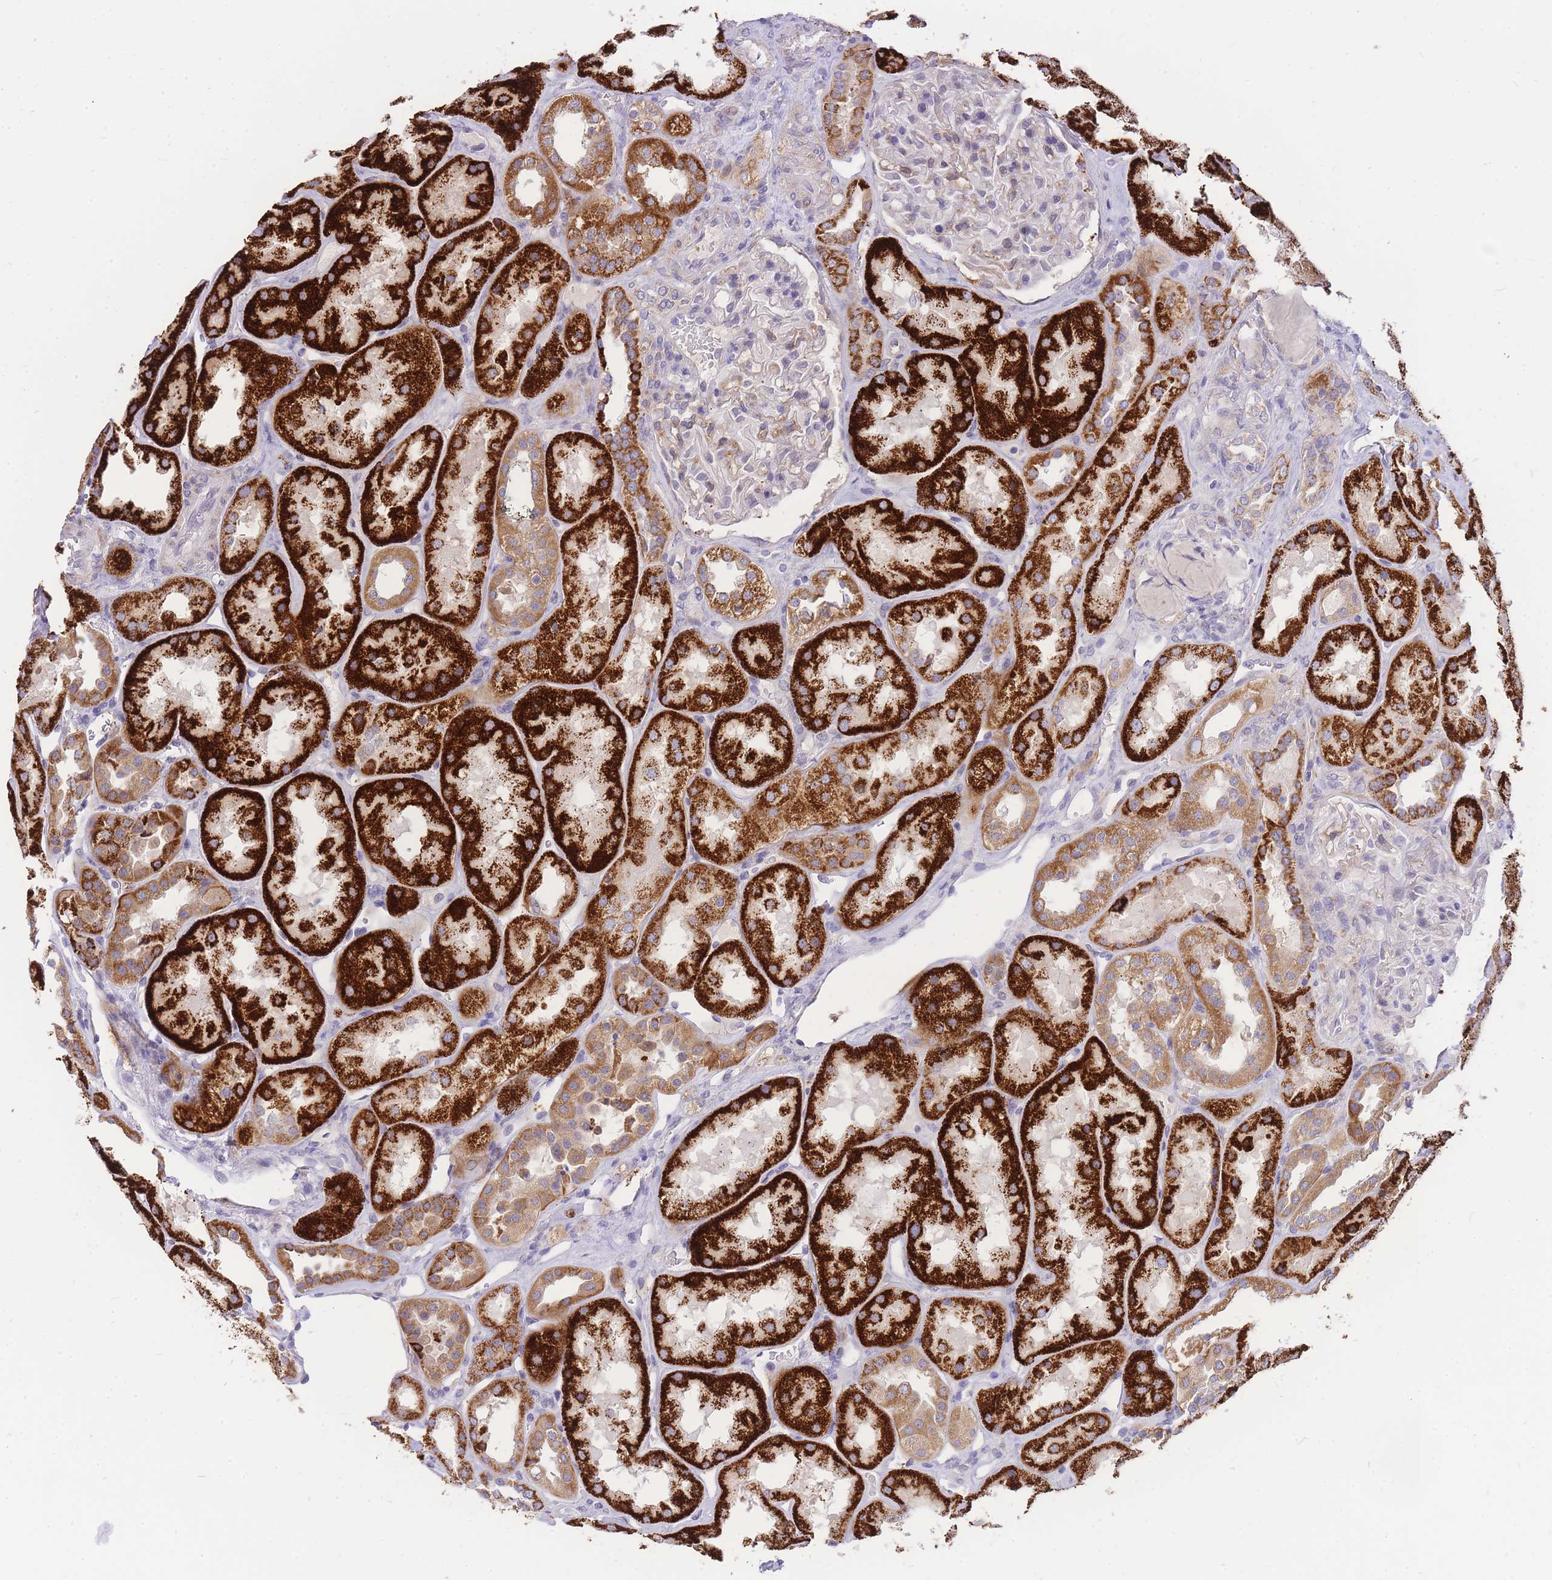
{"staining": {"intensity": "moderate", "quantity": "<25%", "location": "cytoplasmic/membranous"}, "tissue": "kidney", "cell_type": "Cells in glomeruli", "image_type": "normal", "snomed": [{"axis": "morphology", "description": "Normal tissue, NOS"}, {"axis": "topography", "description": "Kidney"}], "caption": "An immunohistochemistry (IHC) micrograph of normal tissue is shown. Protein staining in brown labels moderate cytoplasmic/membranous positivity in kidney within cells in glomeruli.", "gene": "C2orf88", "patient": {"sex": "male", "age": 70}}